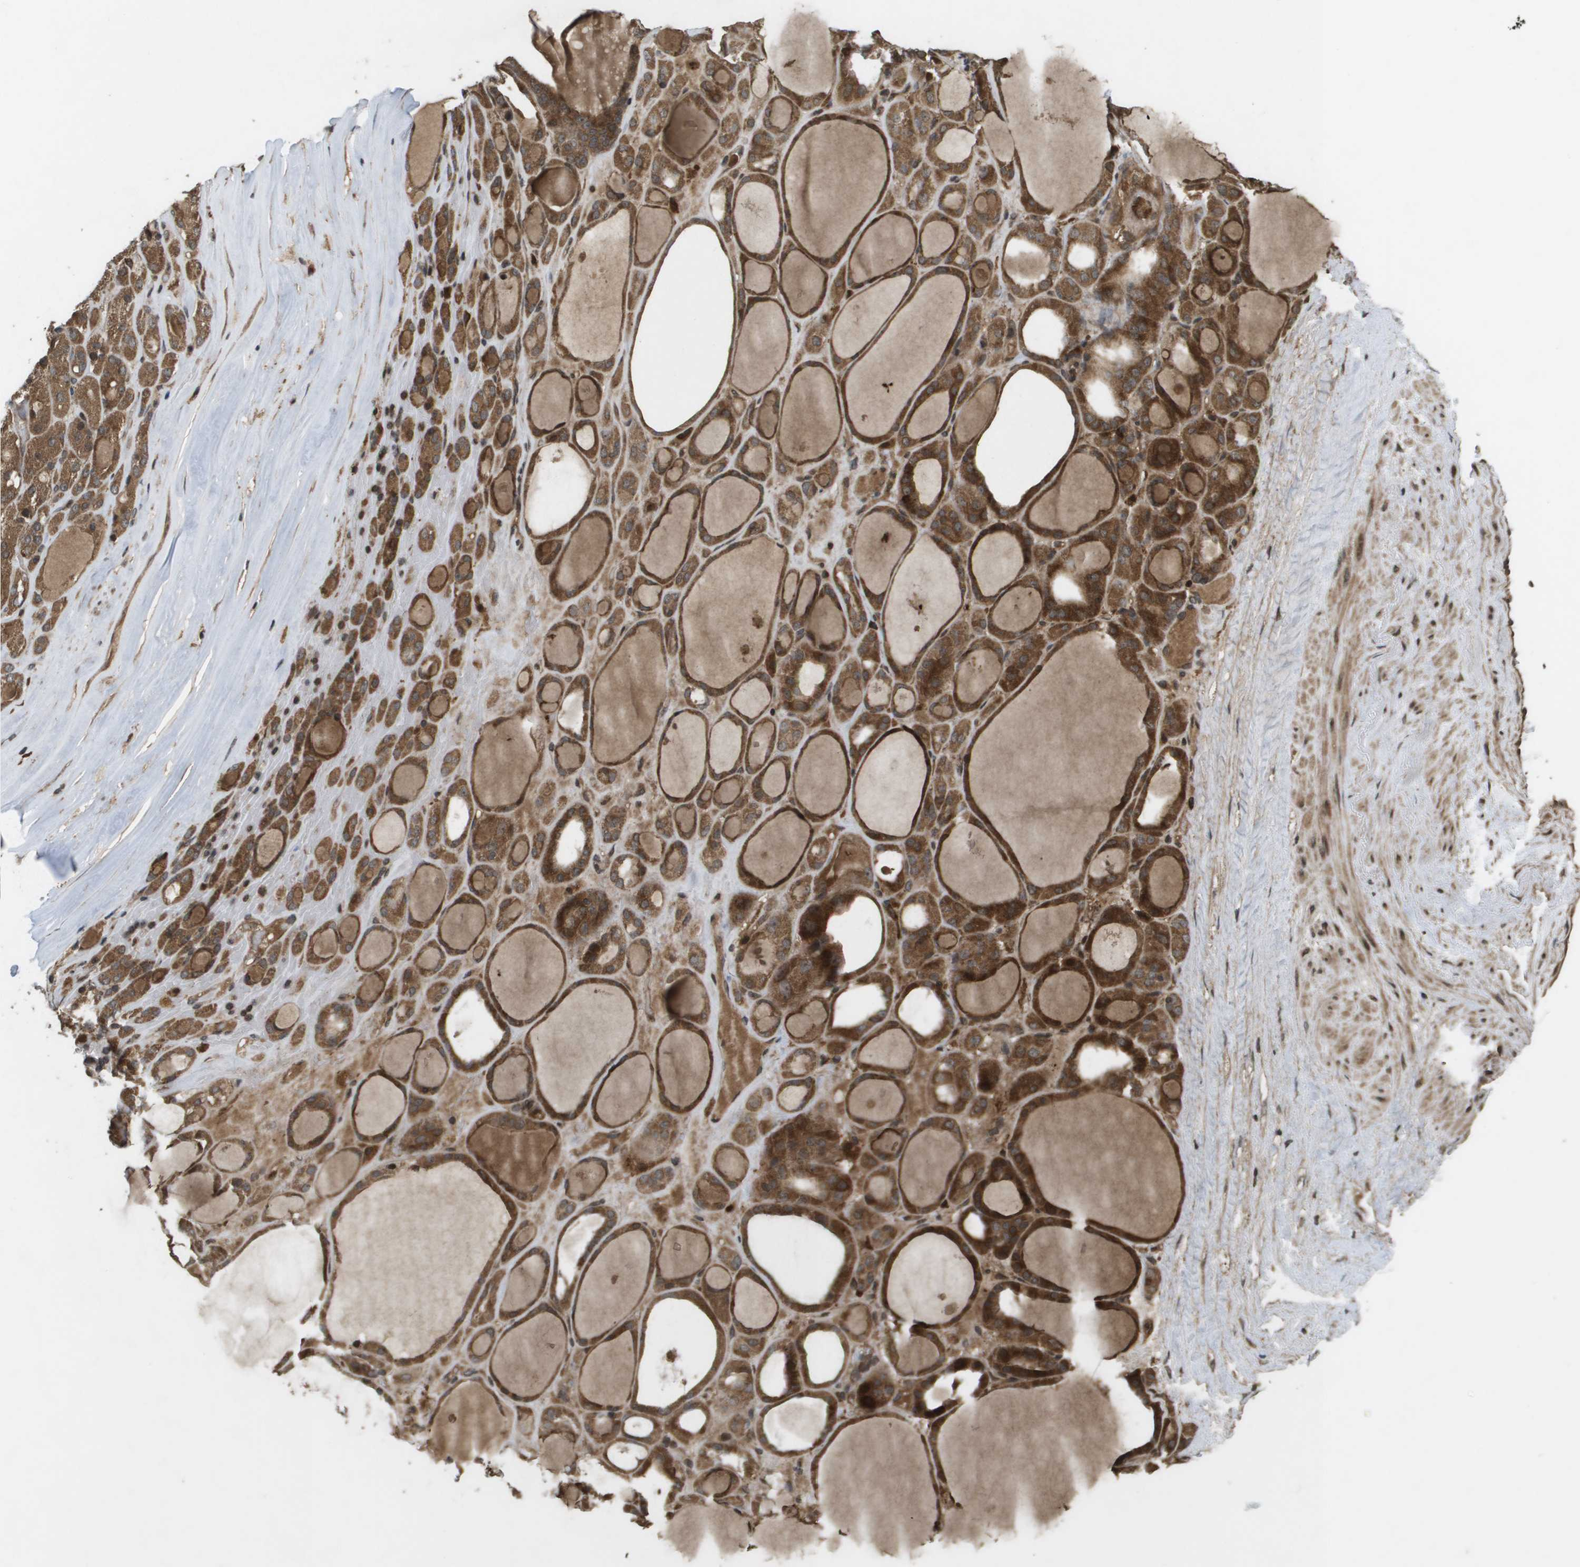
{"staining": {"intensity": "strong", "quantity": ">75%", "location": "cytoplasmic/membranous"}, "tissue": "thyroid gland", "cell_type": "Glandular cells", "image_type": "normal", "snomed": [{"axis": "morphology", "description": "Normal tissue, NOS"}, {"axis": "morphology", "description": "Carcinoma, NOS"}, {"axis": "topography", "description": "Thyroid gland"}], "caption": "DAB (3,3'-diaminobenzidine) immunohistochemical staining of benign human thyroid gland displays strong cytoplasmic/membranous protein staining in approximately >75% of glandular cells.", "gene": "KIF11", "patient": {"sex": "female", "age": 86}}